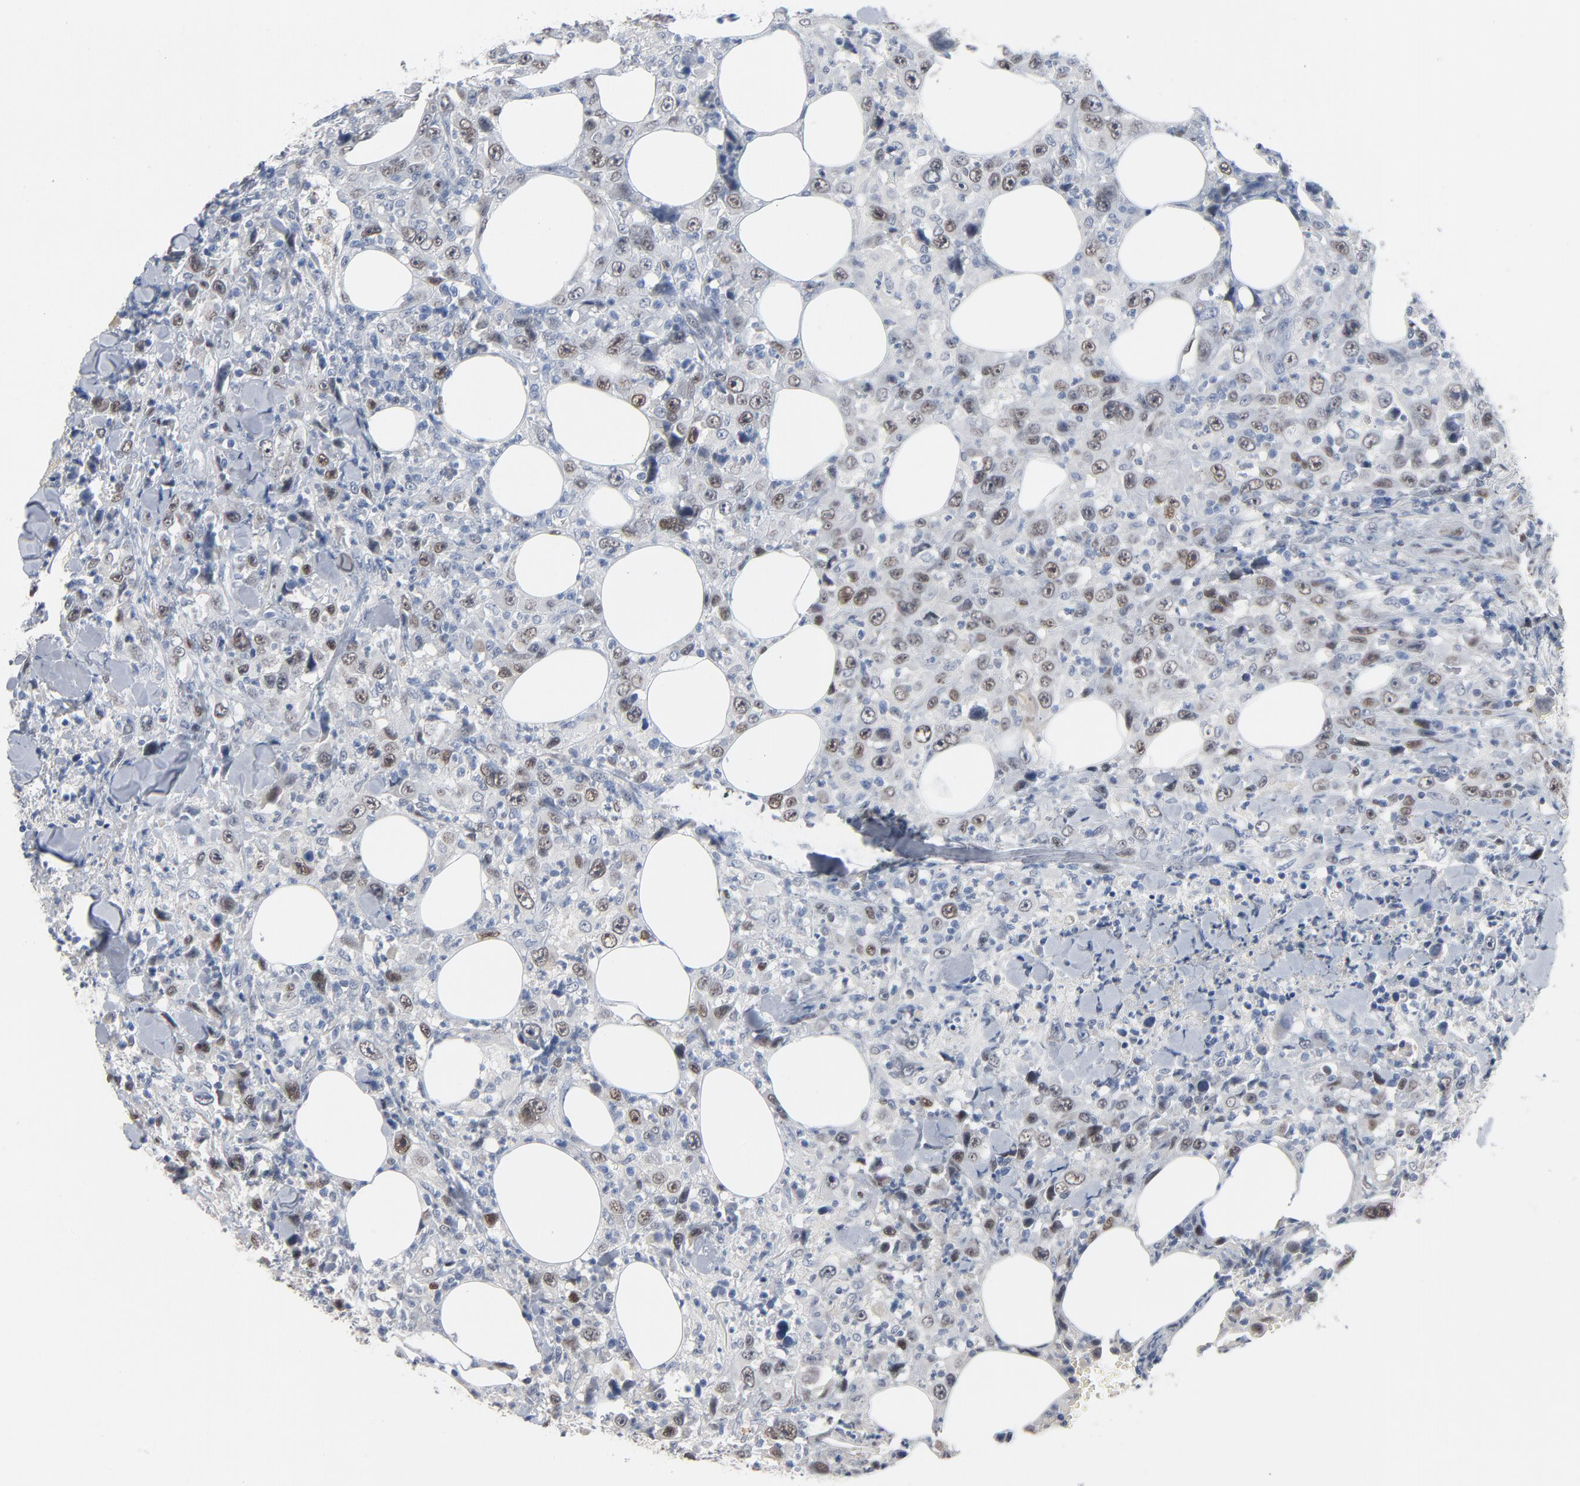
{"staining": {"intensity": "weak", "quantity": "25%-75%", "location": "nuclear"}, "tissue": "thyroid cancer", "cell_type": "Tumor cells", "image_type": "cancer", "snomed": [{"axis": "morphology", "description": "Carcinoma, NOS"}, {"axis": "topography", "description": "Thyroid gland"}], "caption": "DAB (3,3'-diaminobenzidine) immunohistochemical staining of human thyroid cancer displays weak nuclear protein positivity in approximately 25%-75% of tumor cells. (DAB = brown stain, brightfield microscopy at high magnification).", "gene": "FOXP1", "patient": {"sex": "female", "age": 77}}